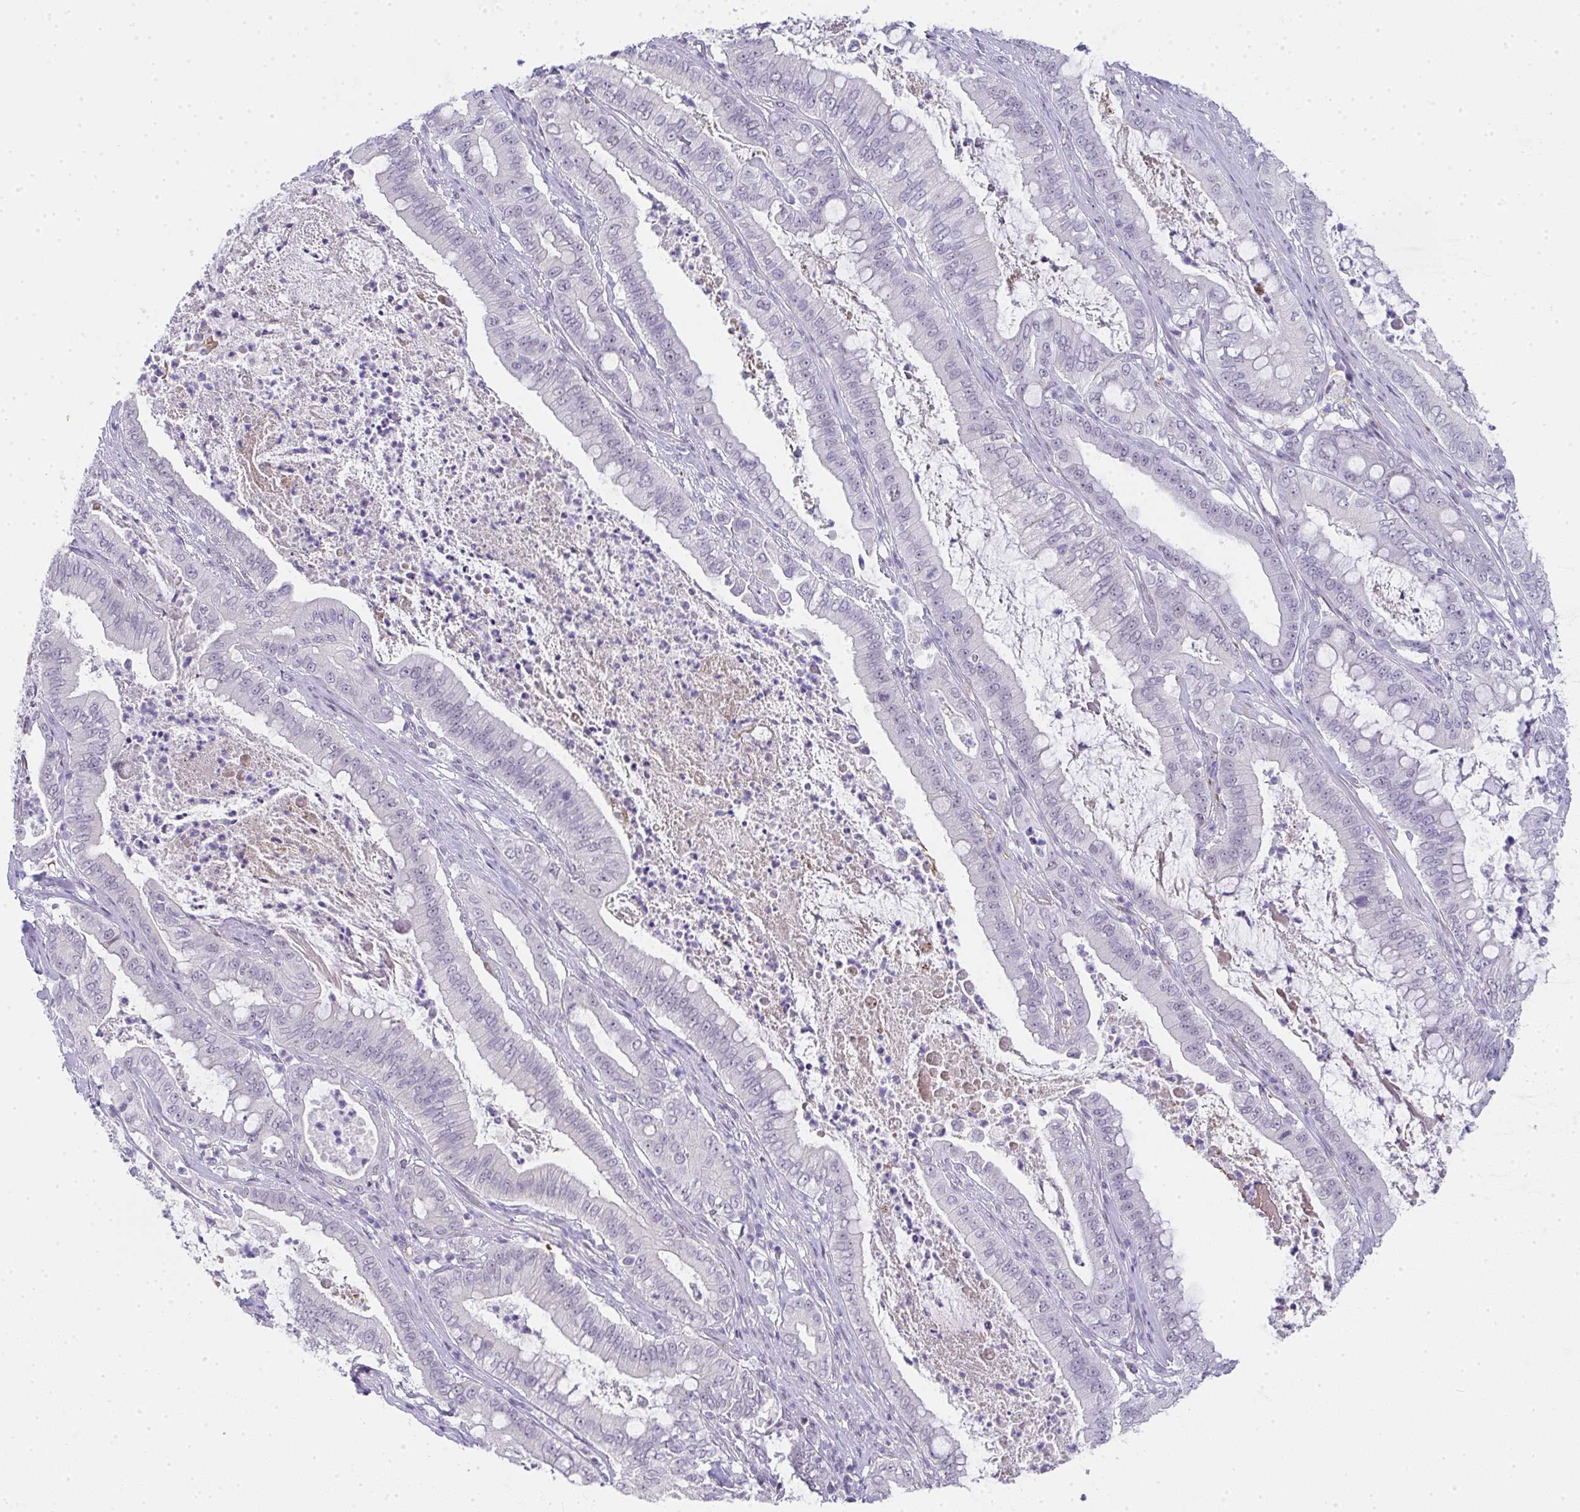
{"staining": {"intensity": "negative", "quantity": "none", "location": "none"}, "tissue": "pancreatic cancer", "cell_type": "Tumor cells", "image_type": "cancer", "snomed": [{"axis": "morphology", "description": "Adenocarcinoma, NOS"}, {"axis": "topography", "description": "Pancreas"}], "caption": "Pancreatic cancer (adenocarcinoma) was stained to show a protein in brown. There is no significant positivity in tumor cells.", "gene": "TNMD", "patient": {"sex": "male", "age": 71}}